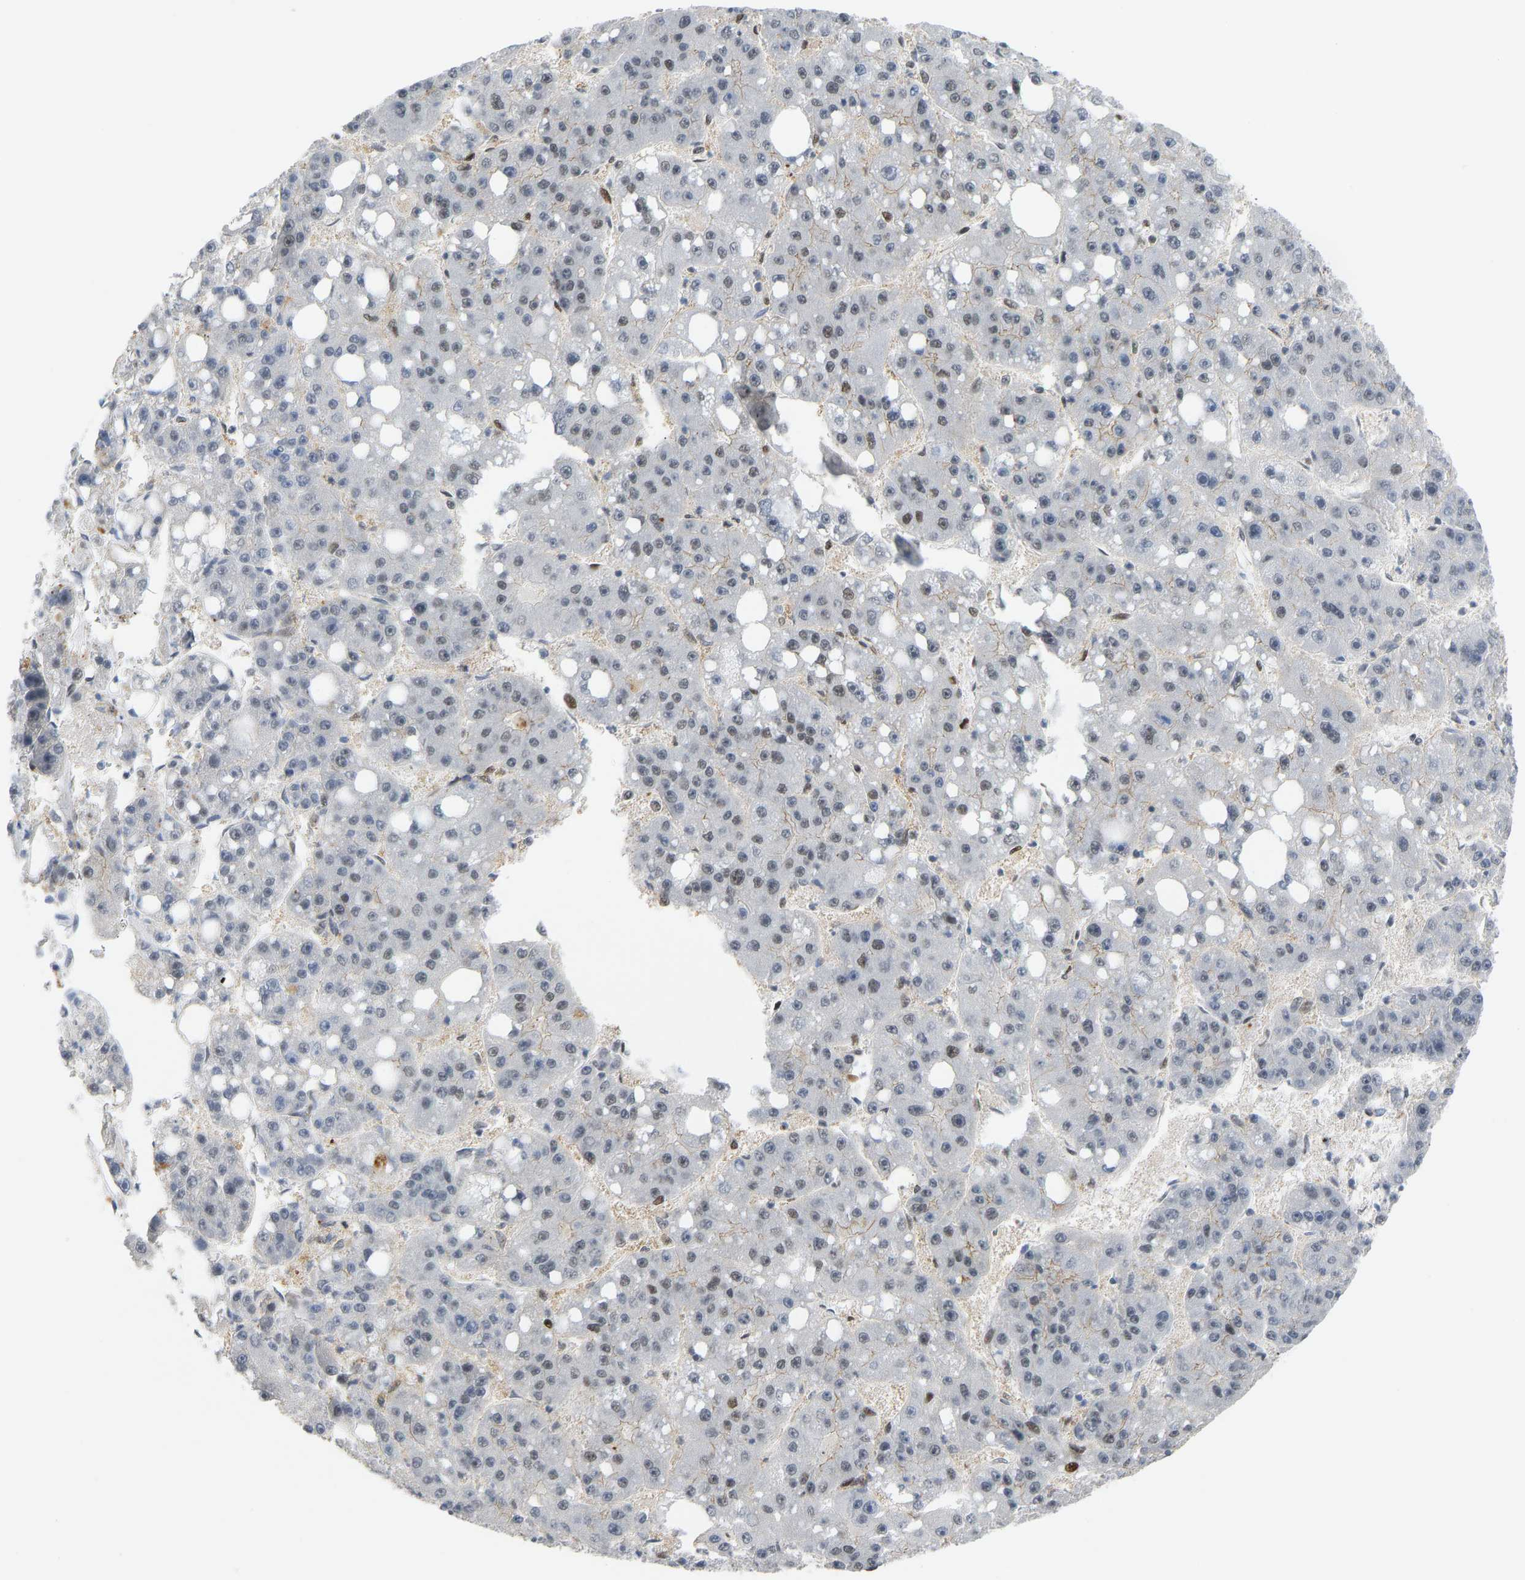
{"staining": {"intensity": "weak", "quantity": "<25%", "location": "nuclear"}, "tissue": "liver cancer", "cell_type": "Tumor cells", "image_type": "cancer", "snomed": [{"axis": "morphology", "description": "Carcinoma, Hepatocellular, NOS"}, {"axis": "topography", "description": "Liver"}], "caption": "There is no significant positivity in tumor cells of liver cancer.", "gene": "FOXK1", "patient": {"sex": "female", "age": 61}}